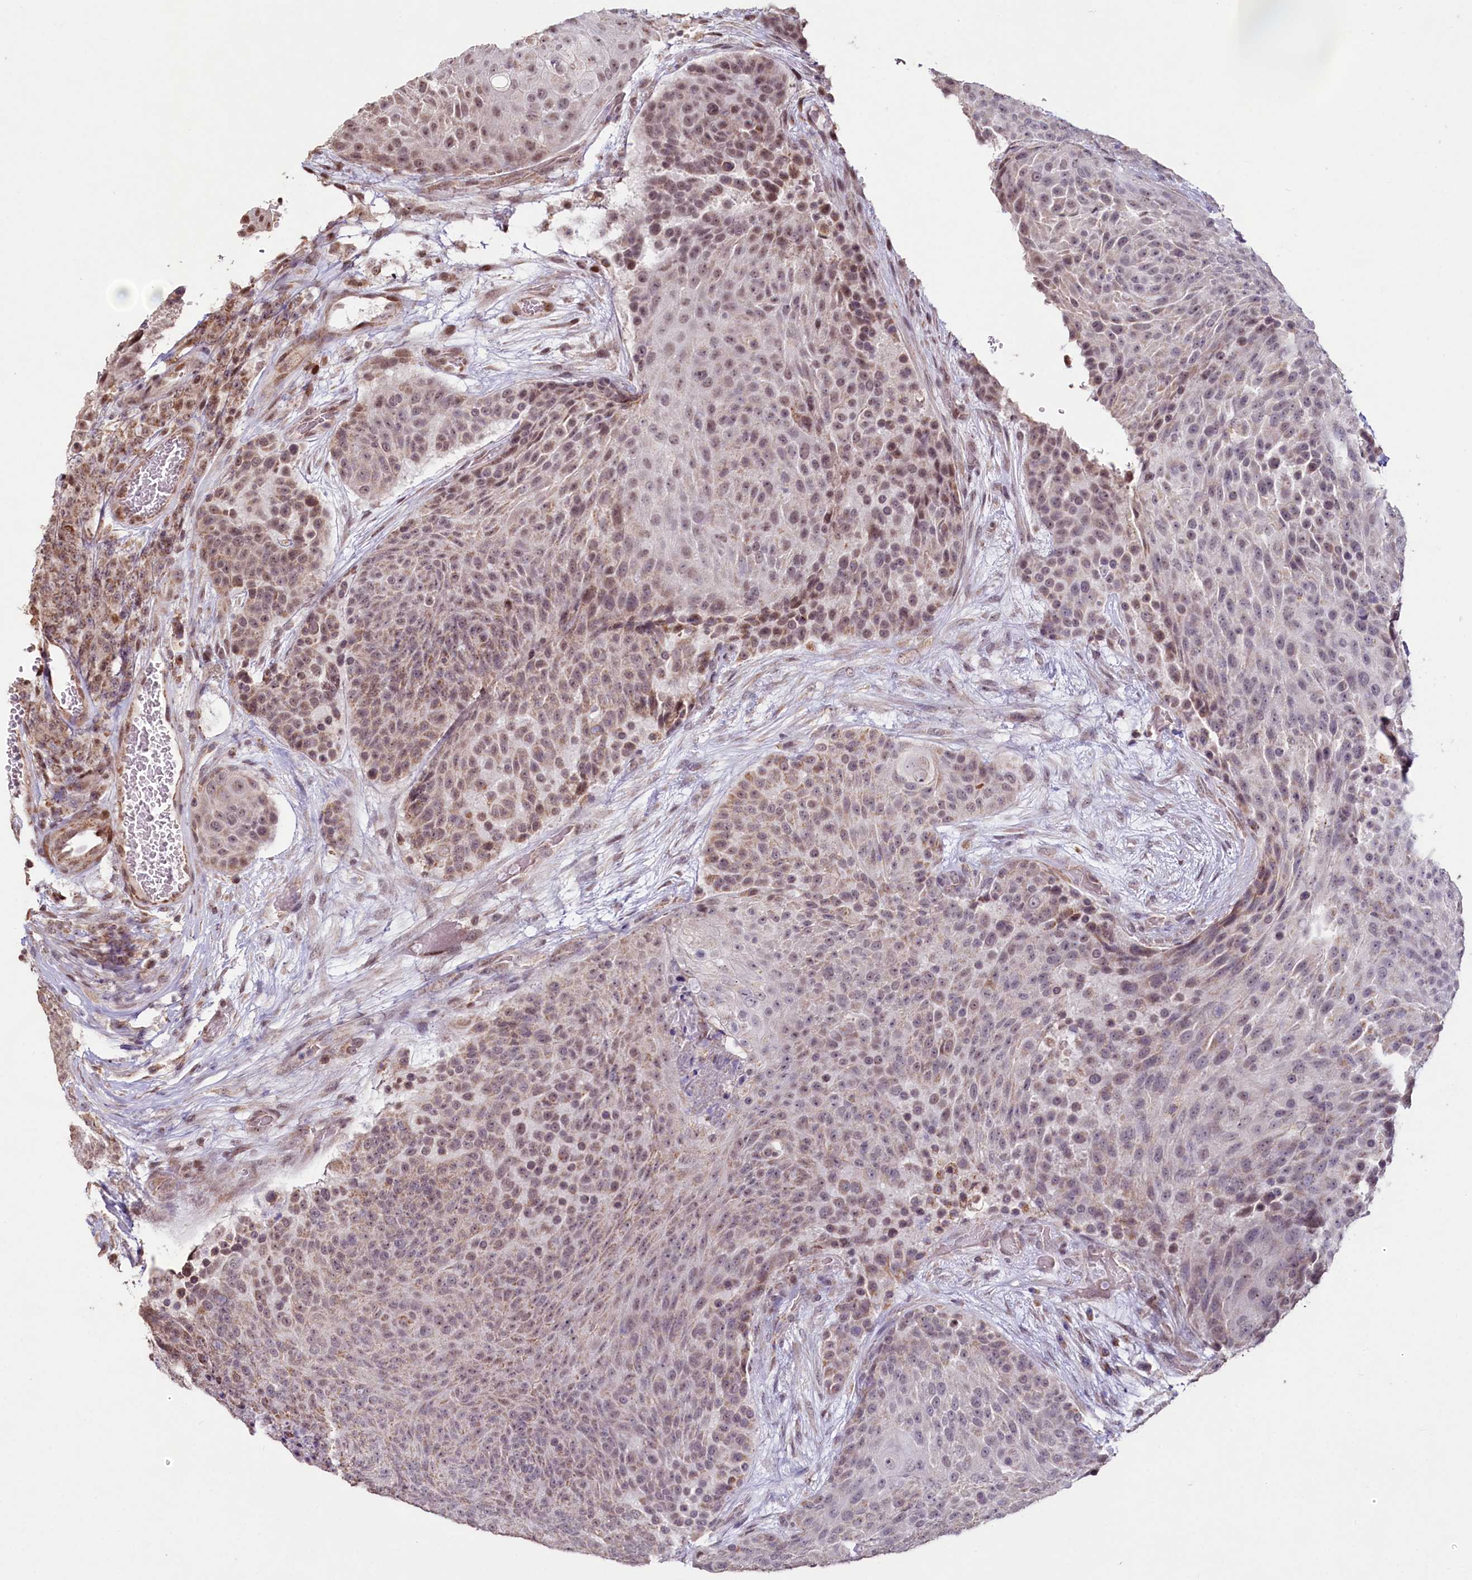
{"staining": {"intensity": "moderate", "quantity": "25%-75%", "location": "cytoplasmic/membranous,nuclear"}, "tissue": "urothelial cancer", "cell_type": "Tumor cells", "image_type": "cancer", "snomed": [{"axis": "morphology", "description": "Urothelial carcinoma, High grade"}, {"axis": "topography", "description": "Urinary bladder"}], "caption": "Immunohistochemistry (IHC) (DAB) staining of urothelial carcinoma (high-grade) exhibits moderate cytoplasmic/membranous and nuclear protein staining in about 25%-75% of tumor cells.", "gene": "PDE6D", "patient": {"sex": "female", "age": 63}}